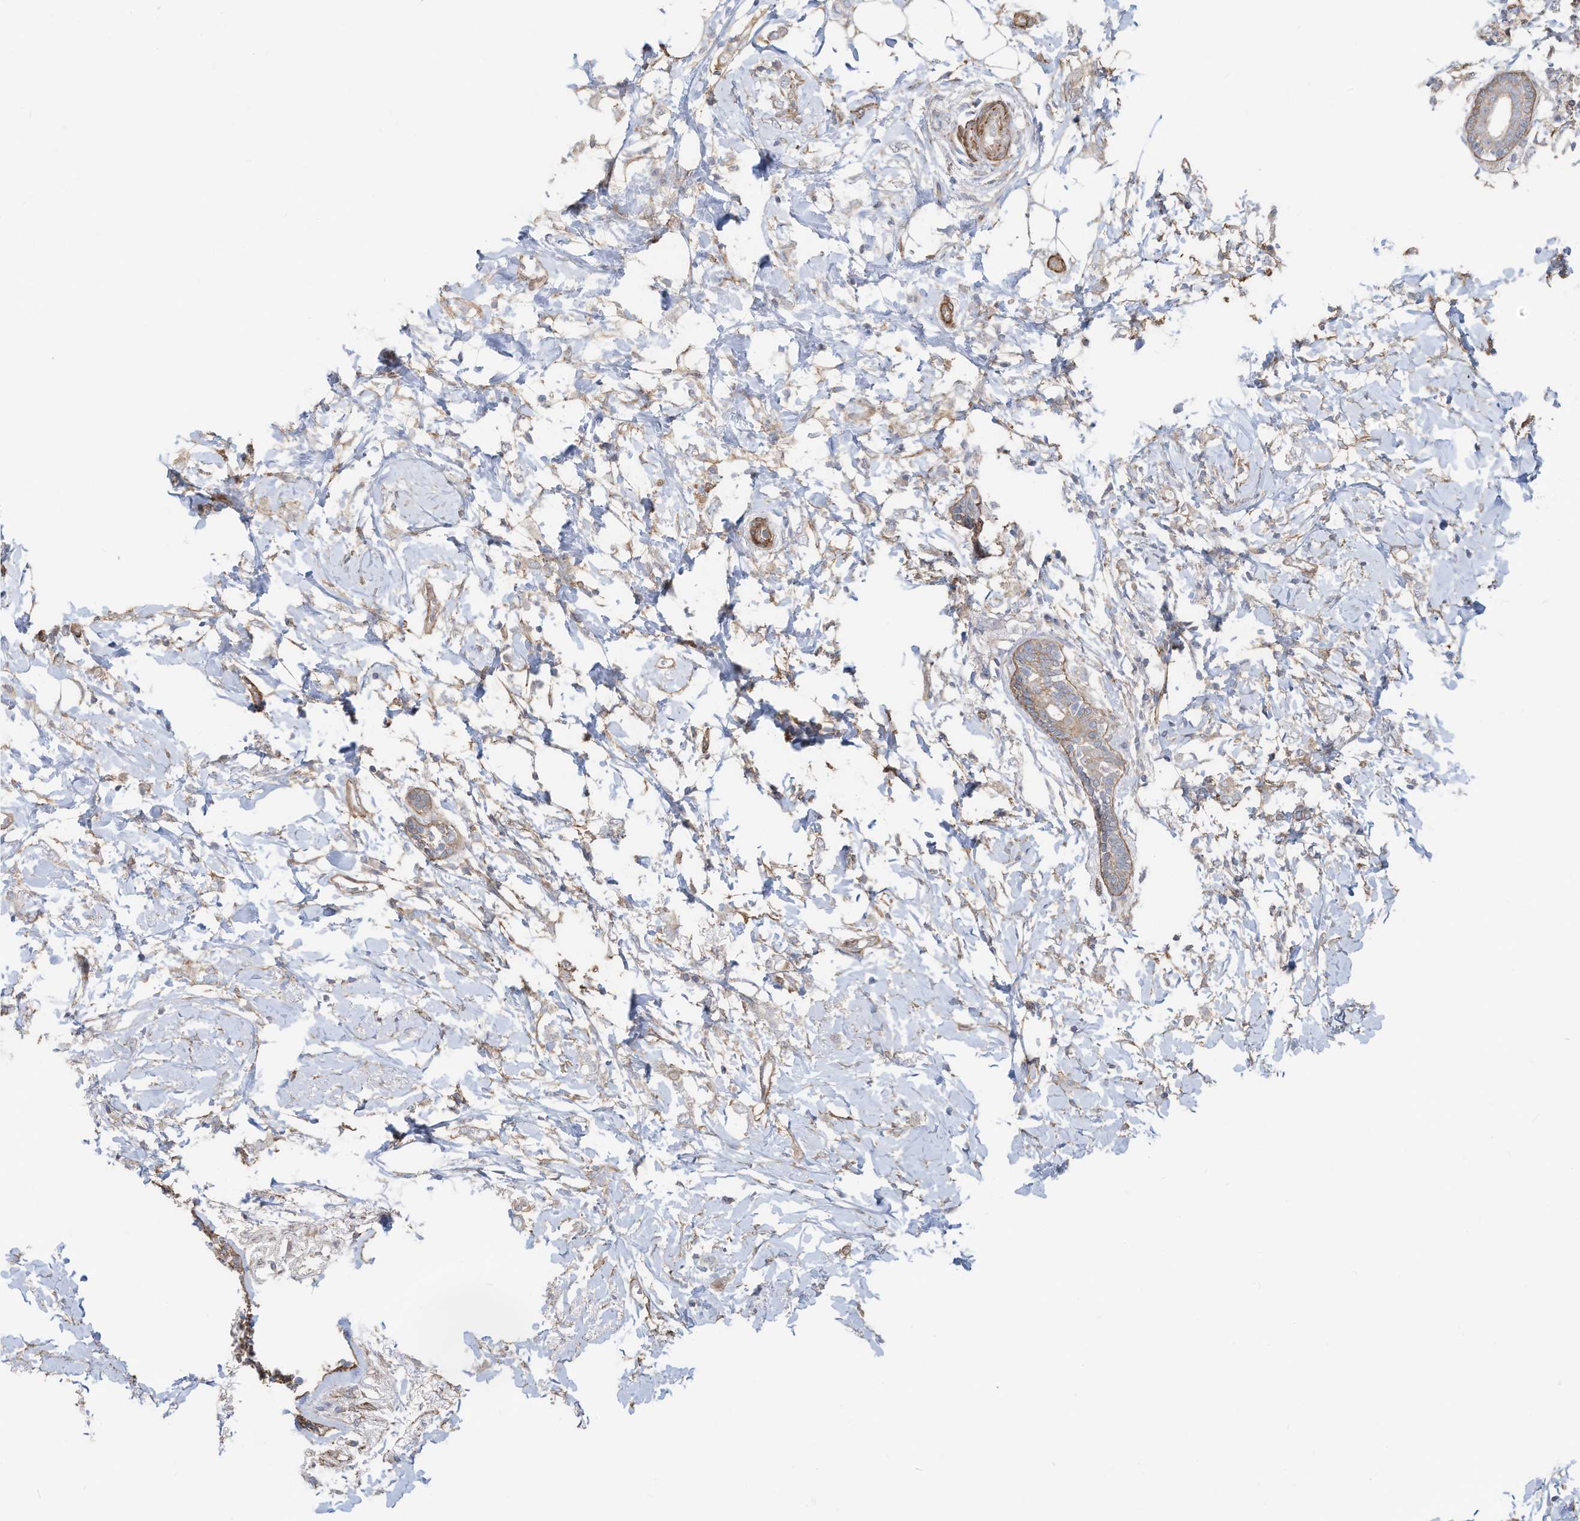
{"staining": {"intensity": "negative", "quantity": "none", "location": "none"}, "tissue": "breast cancer", "cell_type": "Tumor cells", "image_type": "cancer", "snomed": [{"axis": "morphology", "description": "Normal tissue, NOS"}, {"axis": "morphology", "description": "Lobular carcinoma"}, {"axis": "topography", "description": "Breast"}], "caption": "Immunohistochemical staining of human breast lobular carcinoma shows no significant positivity in tumor cells.", "gene": "SLC17A7", "patient": {"sex": "female", "age": 47}}